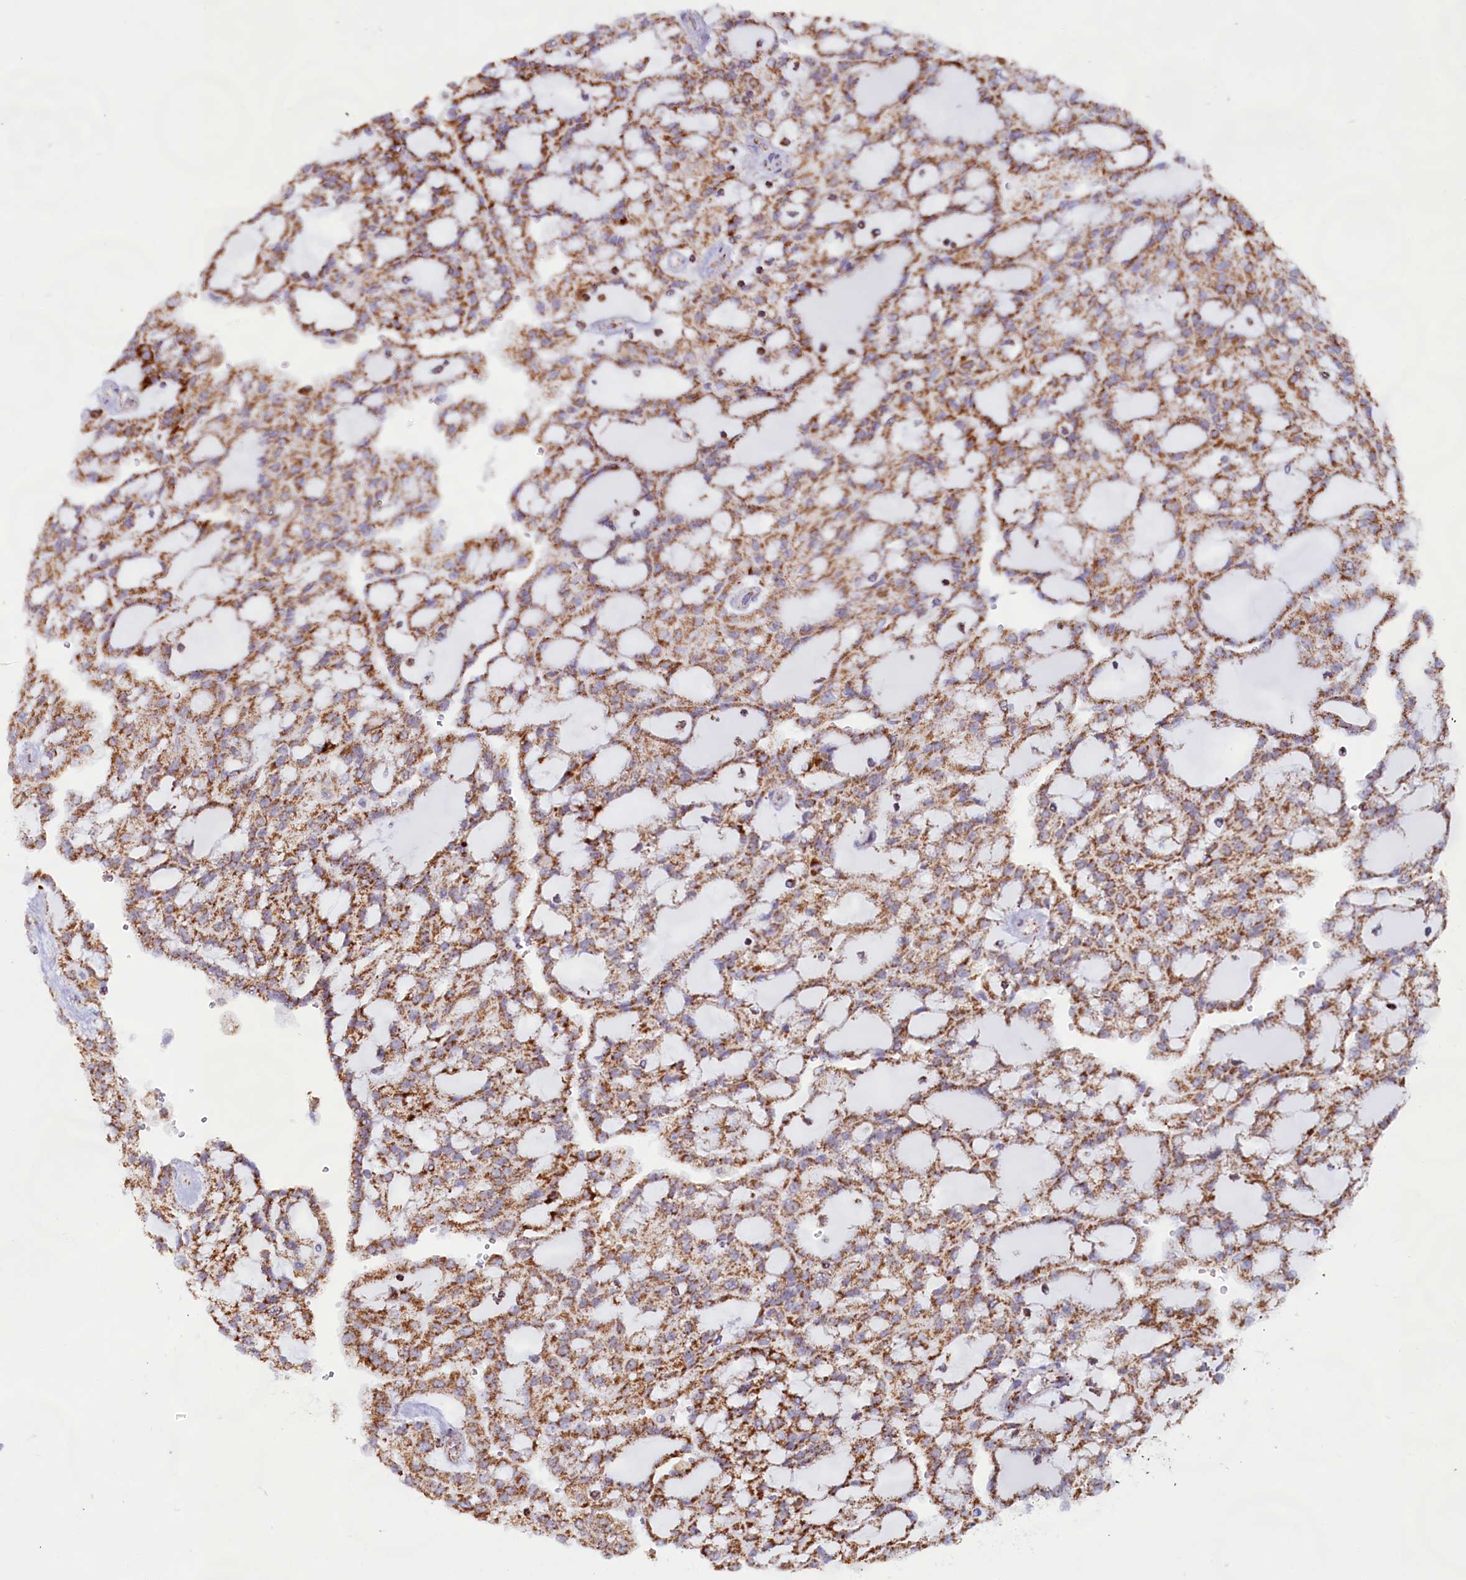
{"staining": {"intensity": "moderate", "quantity": ">75%", "location": "cytoplasmic/membranous"}, "tissue": "renal cancer", "cell_type": "Tumor cells", "image_type": "cancer", "snomed": [{"axis": "morphology", "description": "Adenocarcinoma, NOS"}, {"axis": "topography", "description": "Kidney"}], "caption": "This is an image of immunohistochemistry staining of renal cancer, which shows moderate positivity in the cytoplasmic/membranous of tumor cells.", "gene": "C1D", "patient": {"sex": "male", "age": 63}}